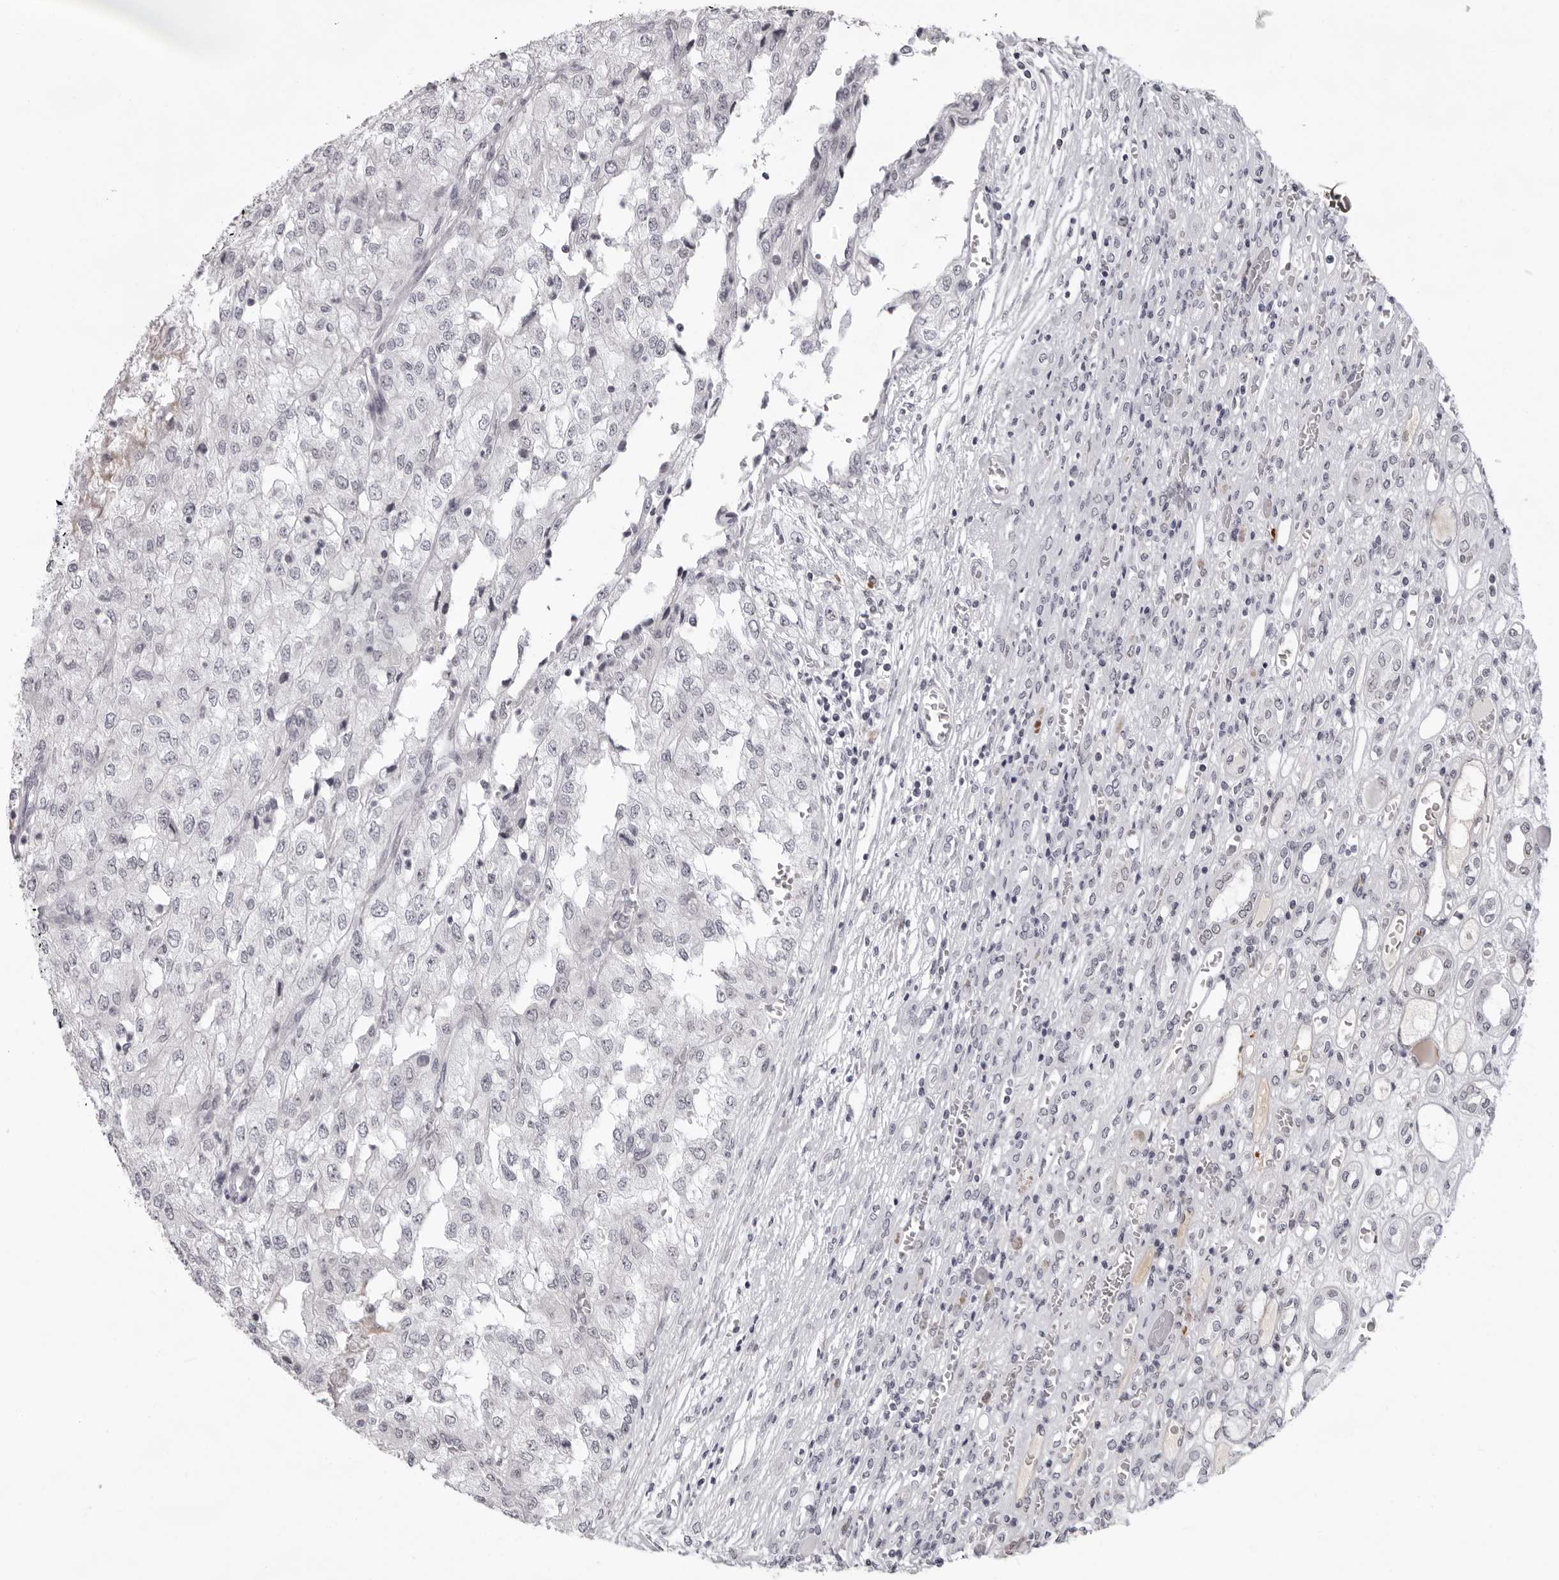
{"staining": {"intensity": "negative", "quantity": "none", "location": "none"}, "tissue": "renal cancer", "cell_type": "Tumor cells", "image_type": "cancer", "snomed": [{"axis": "morphology", "description": "Adenocarcinoma, NOS"}, {"axis": "topography", "description": "Kidney"}], "caption": "The image reveals no significant expression in tumor cells of renal cancer (adenocarcinoma). The staining was performed using DAB to visualize the protein expression in brown, while the nuclei were stained in blue with hematoxylin (Magnification: 20x).", "gene": "EXOSC10", "patient": {"sex": "female", "age": 54}}